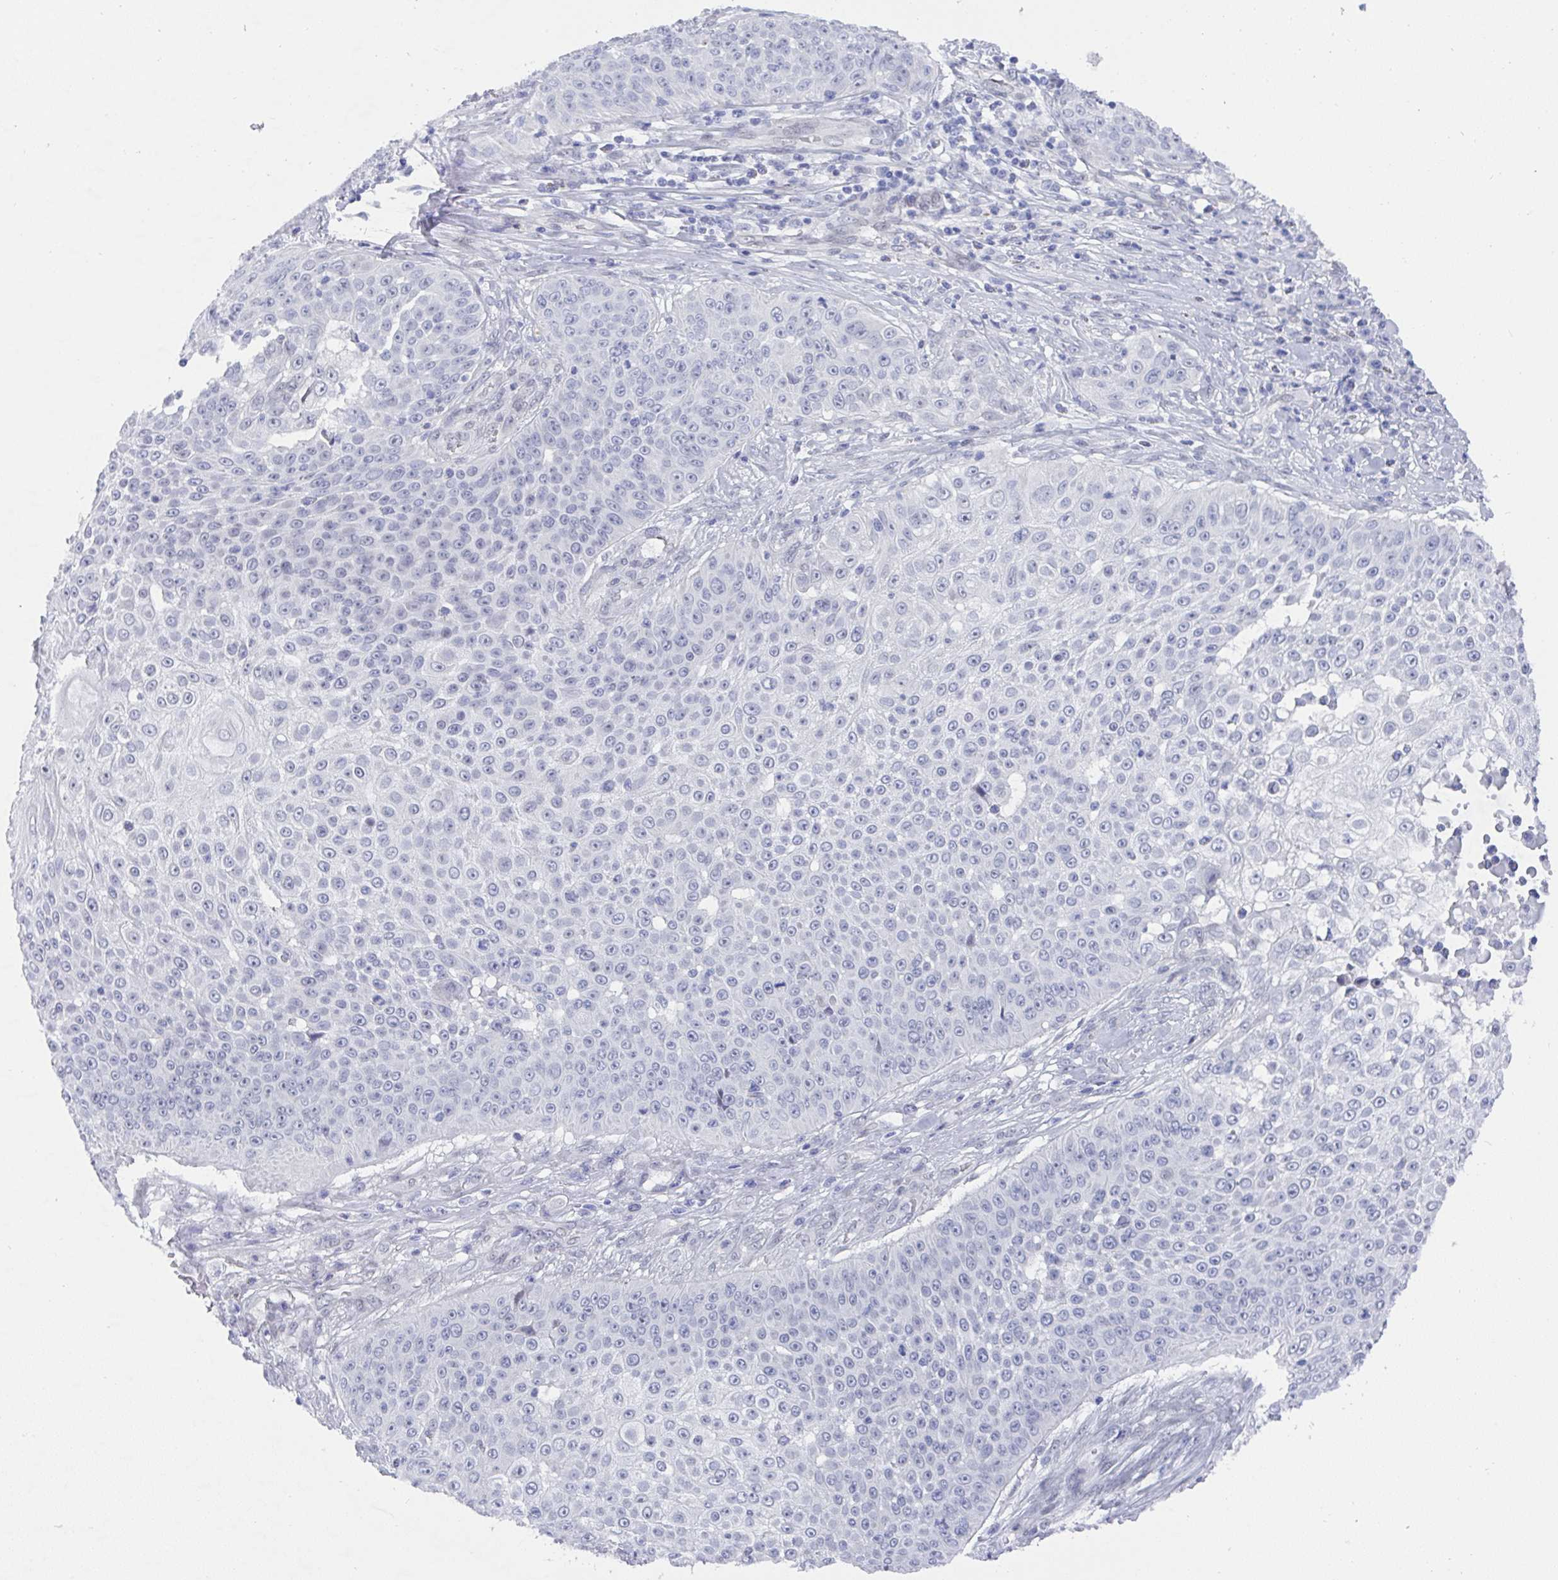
{"staining": {"intensity": "negative", "quantity": "none", "location": "none"}, "tissue": "skin cancer", "cell_type": "Tumor cells", "image_type": "cancer", "snomed": [{"axis": "morphology", "description": "Squamous cell carcinoma, NOS"}, {"axis": "topography", "description": "Skin"}], "caption": "An IHC photomicrograph of skin cancer (squamous cell carcinoma) is shown. There is no staining in tumor cells of skin cancer (squamous cell carcinoma).", "gene": "MFSD4A", "patient": {"sex": "male", "age": 24}}